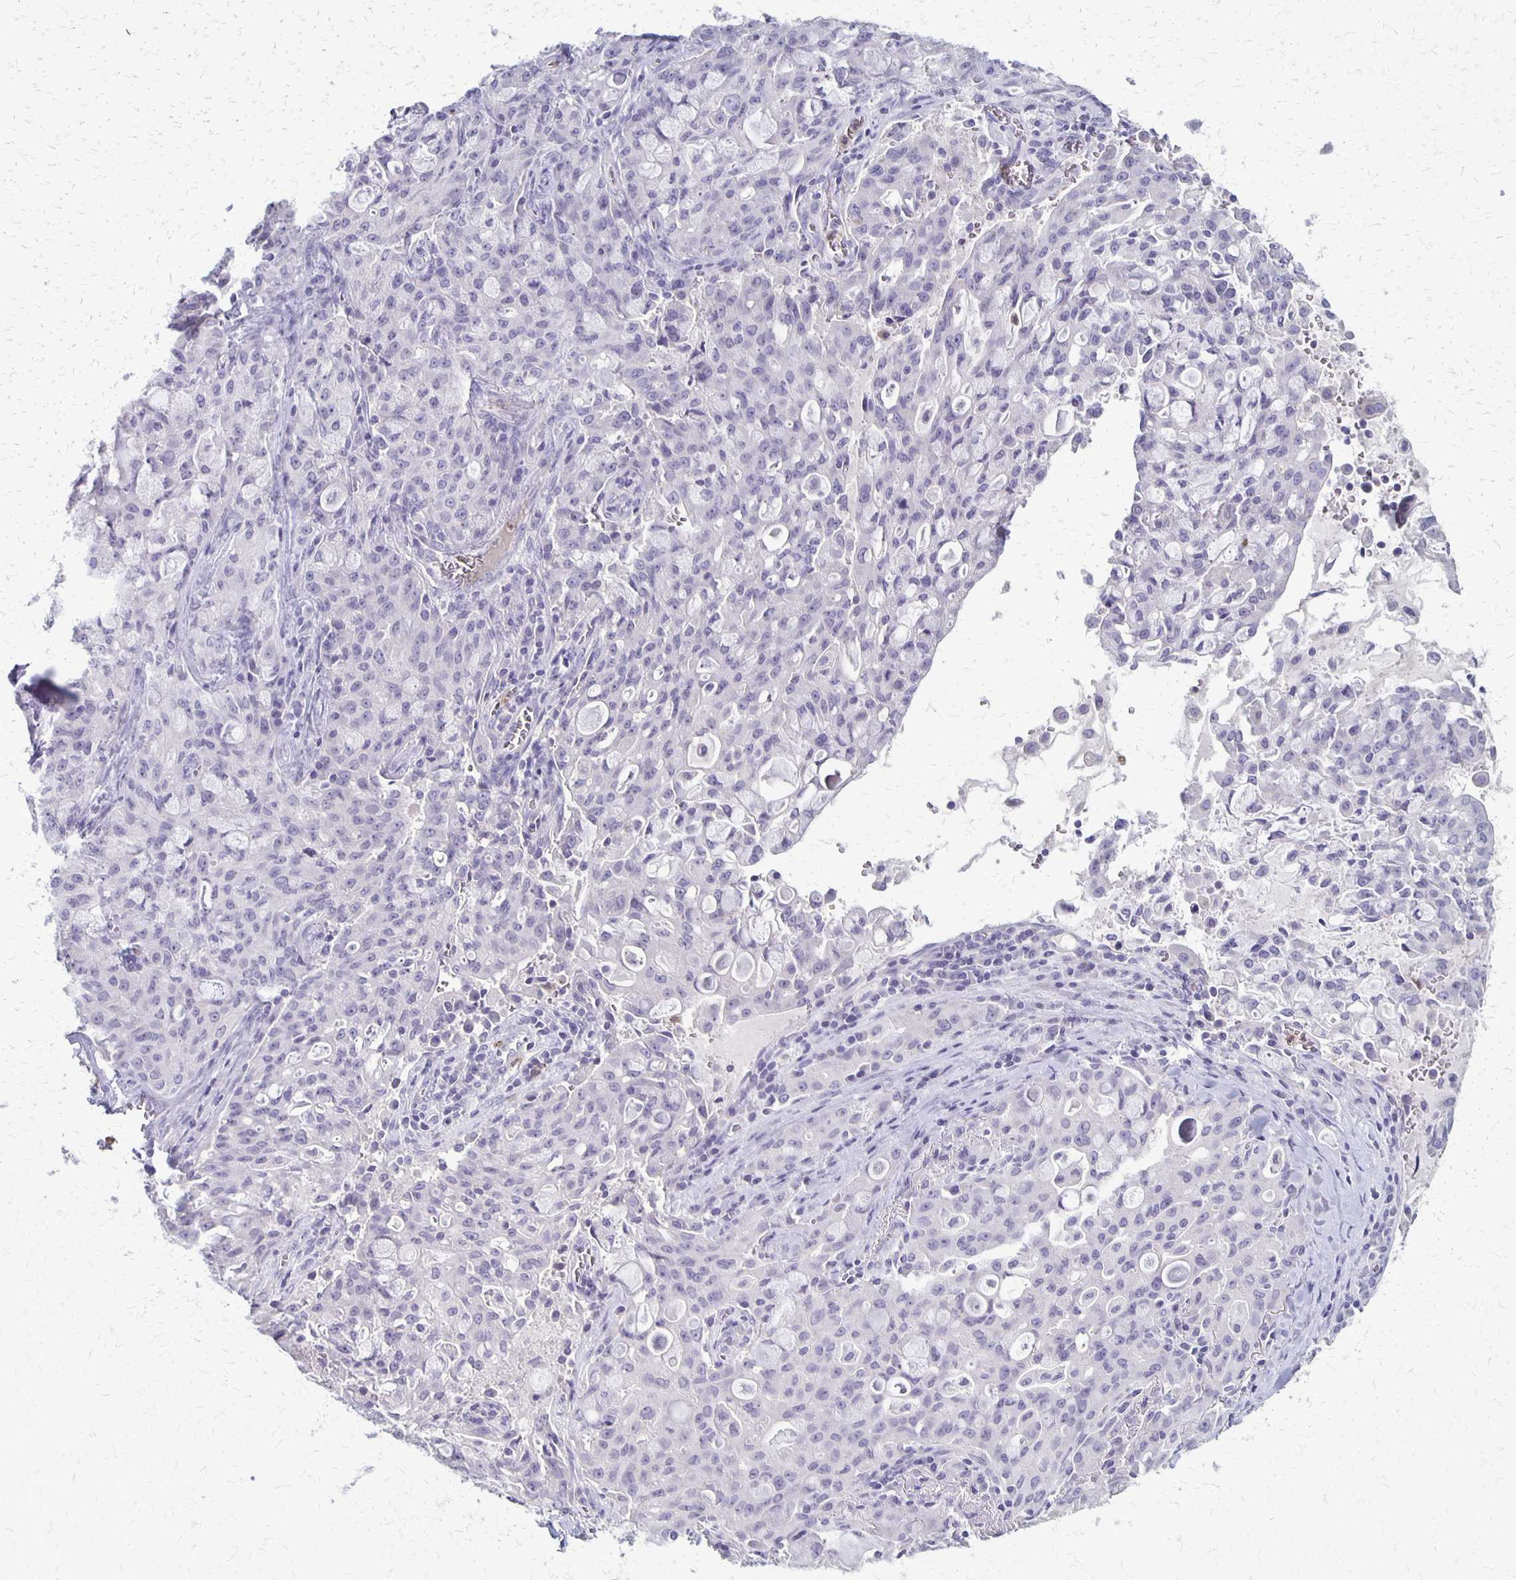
{"staining": {"intensity": "negative", "quantity": "none", "location": "none"}, "tissue": "lung cancer", "cell_type": "Tumor cells", "image_type": "cancer", "snomed": [{"axis": "morphology", "description": "Adenocarcinoma, NOS"}, {"axis": "topography", "description": "Lung"}], "caption": "An immunohistochemistry (IHC) image of adenocarcinoma (lung) is shown. There is no staining in tumor cells of adenocarcinoma (lung).", "gene": "SEPTIN5", "patient": {"sex": "female", "age": 44}}